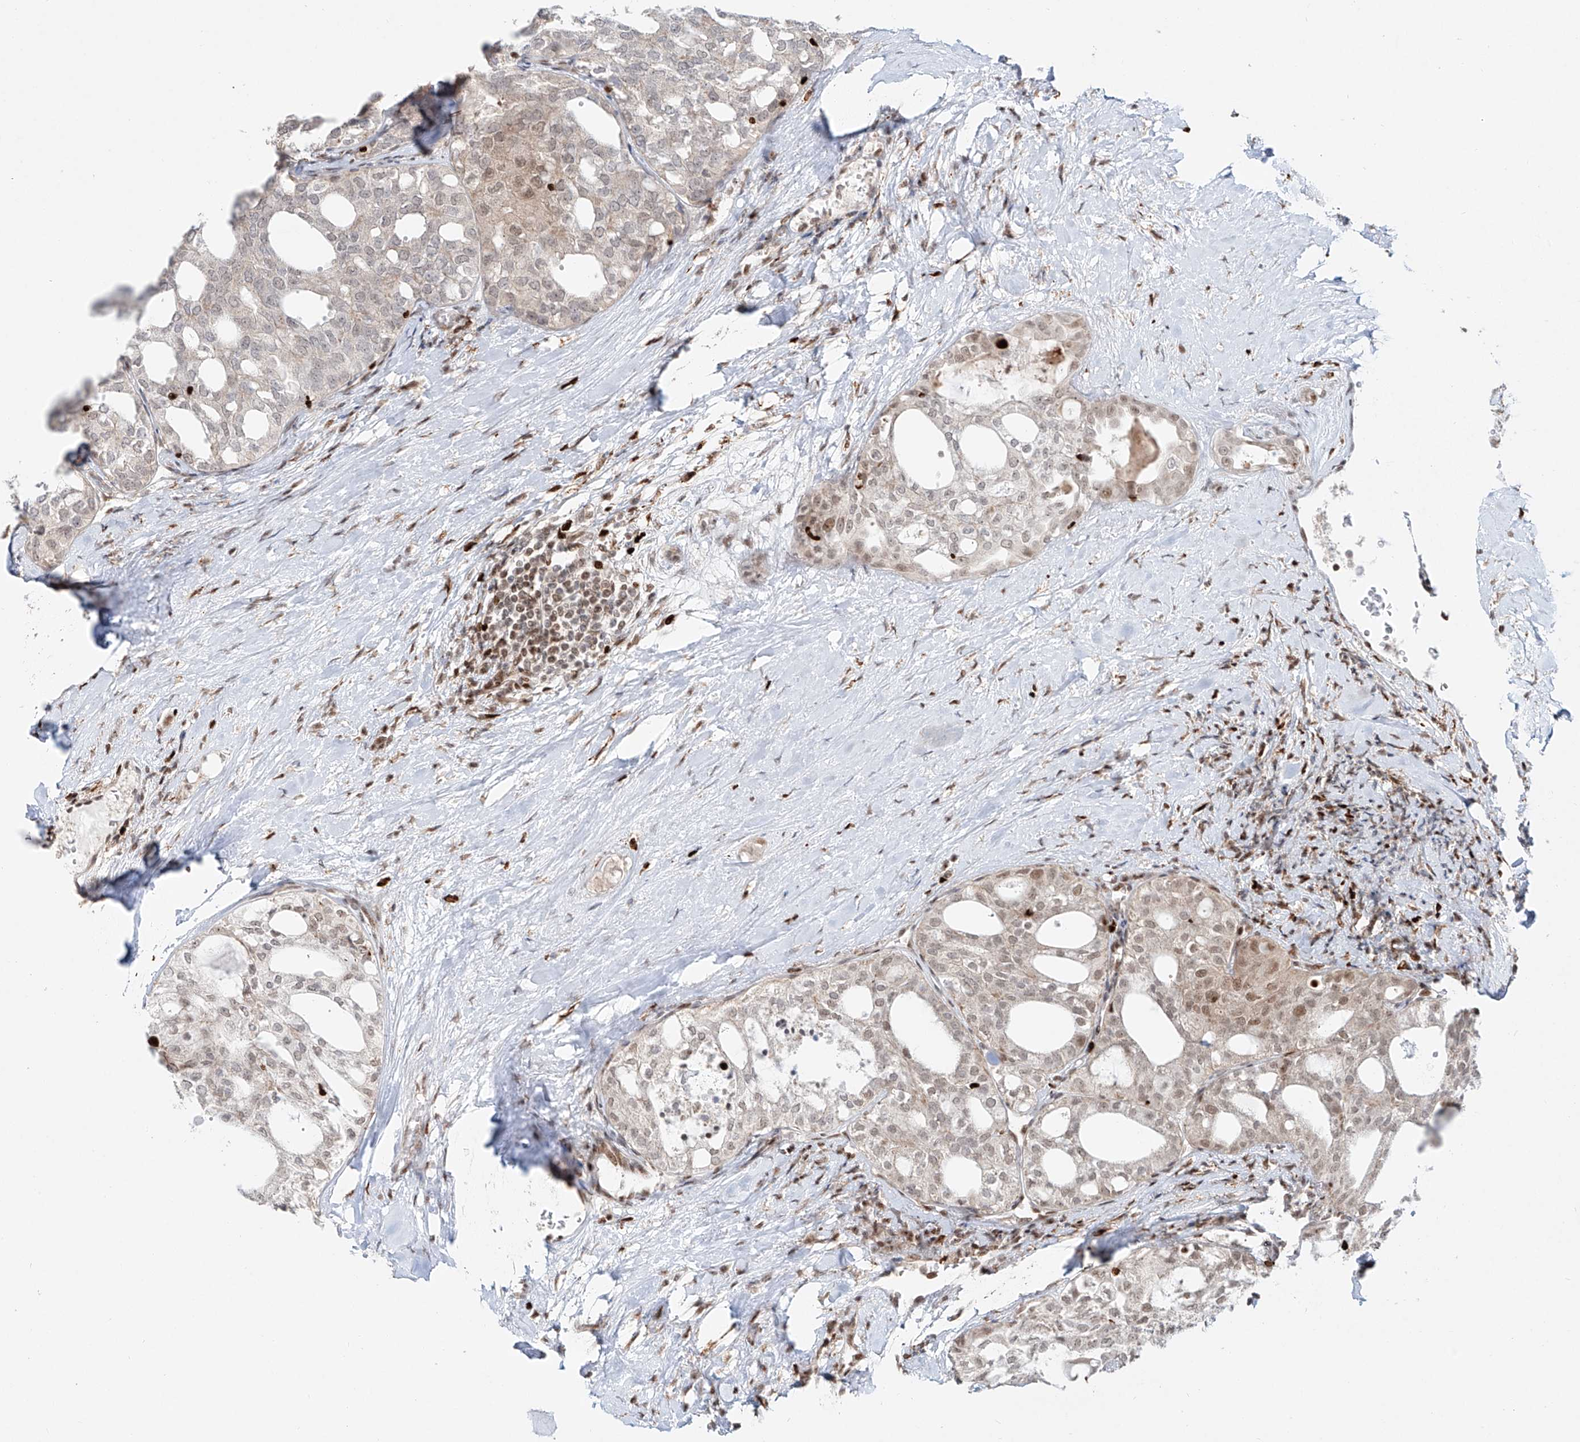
{"staining": {"intensity": "weak", "quantity": "25%-75%", "location": "cytoplasmic/membranous,nuclear"}, "tissue": "thyroid cancer", "cell_type": "Tumor cells", "image_type": "cancer", "snomed": [{"axis": "morphology", "description": "Follicular adenoma carcinoma, NOS"}, {"axis": "topography", "description": "Thyroid gland"}], "caption": "Immunohistochemical staining of human thyroid cancer (follicular adenoma carcinoma) reveals low levels of weak cytoplasmic/membranous and nuclear positivity in approximately 25%-75% of tumor cells.", "gene": "DZIP1L", "patient": {"sex": "male", "age": 75}}